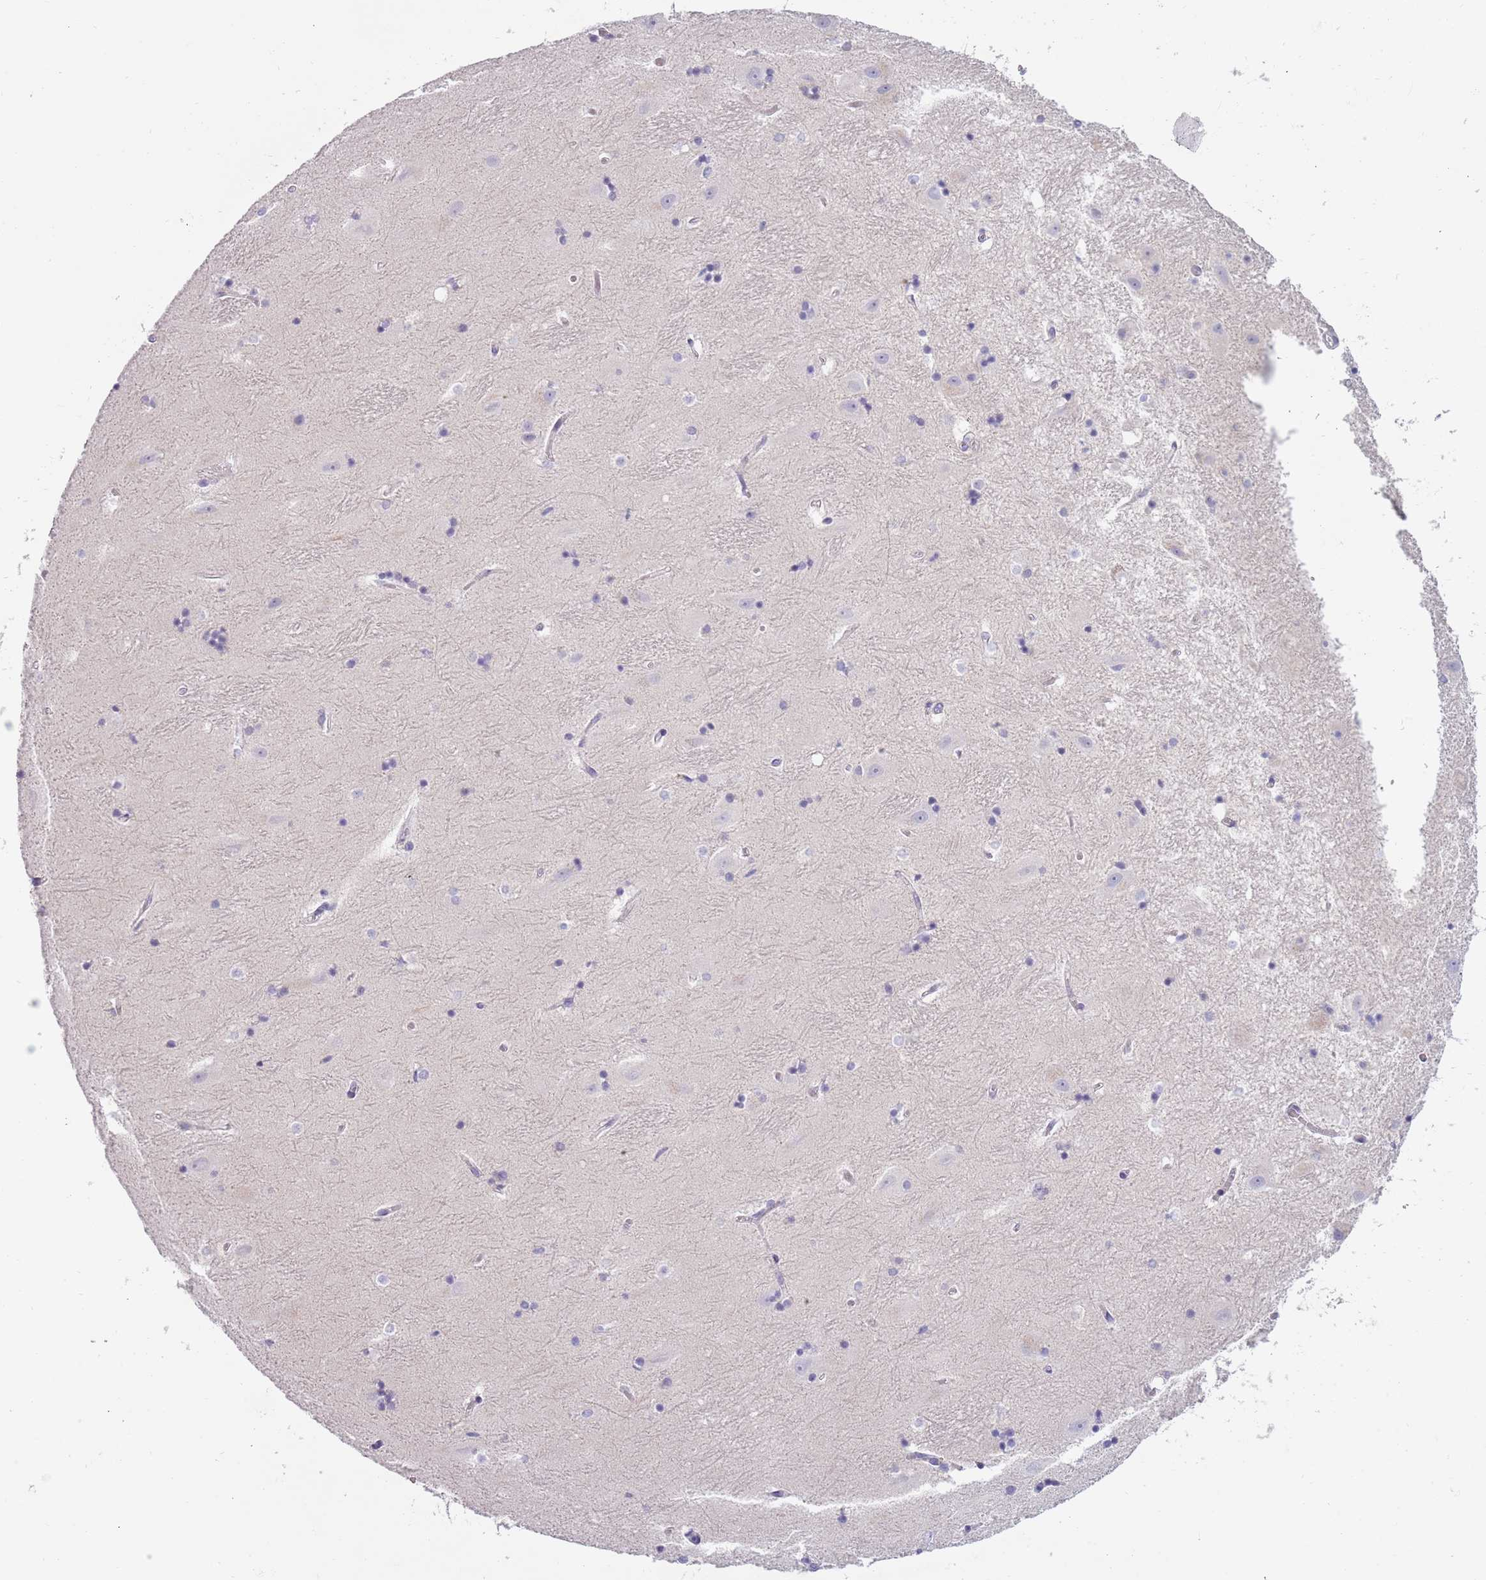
{"staining": {"intensity": "negative", "quantity": "none", "location": "none"}, "tissue": "hippocampus", "cell_type": "Glial cells", "image_type": "normal", "snomed": [{"axis": "morphology", "description": "Normal tissue, NOS"}, {"axis": "topography", "description": "Hippocampus"}], "caption": "Immunohistochemistry (IHC) of unremarkable hippocampus displays no positivity in glial cells.", "gene": "NWD2", "patient": {"sex": "female", "age": 52}}